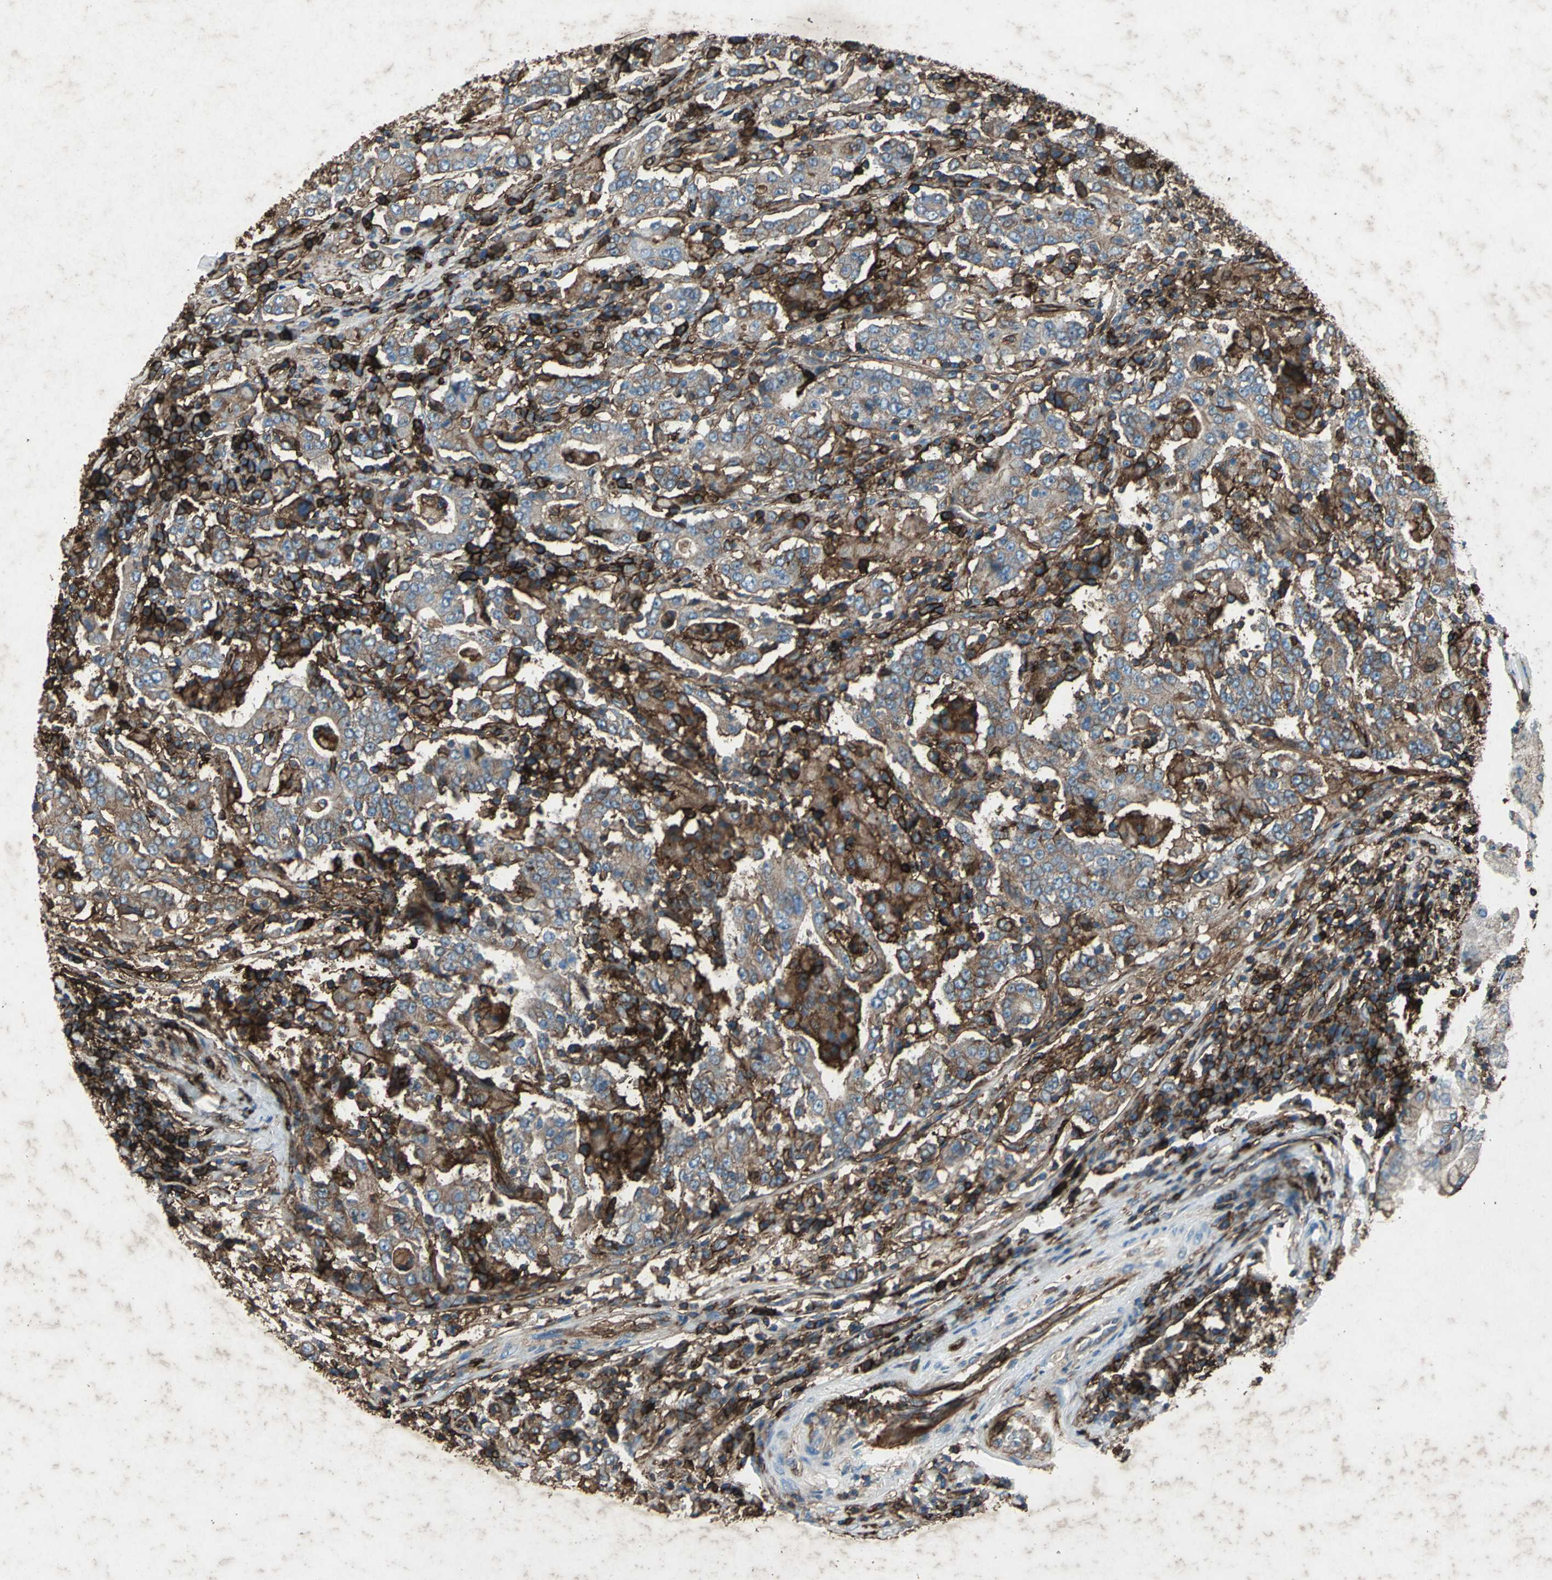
{"staining": {"intensity": "weak", "quantity": ">75%", "location": "cytoplasmic/membranous"}, "tissue": "stomach cancer", "cell_type": "Tumor cells", "image_type": "cancer", "snomed": [{"axis": "morphology", "description": "Normal tissue, NOS"}, {"axis": "morphology", "description": "Adenocarcinoma, NOS"}, {"axis": "topography", "description": "Stomach, upper"}, {"axis": "topography", "description": "Stomach"}], "caption": "Brown immunohistochemical staining in human stomach cancer (adenocarcinoma) reveals weak cytoplasmic/membranous staining in about >75% of tumor cells.", "gene": "CCR6", "patient": {"sex": "male", "age": 59}}